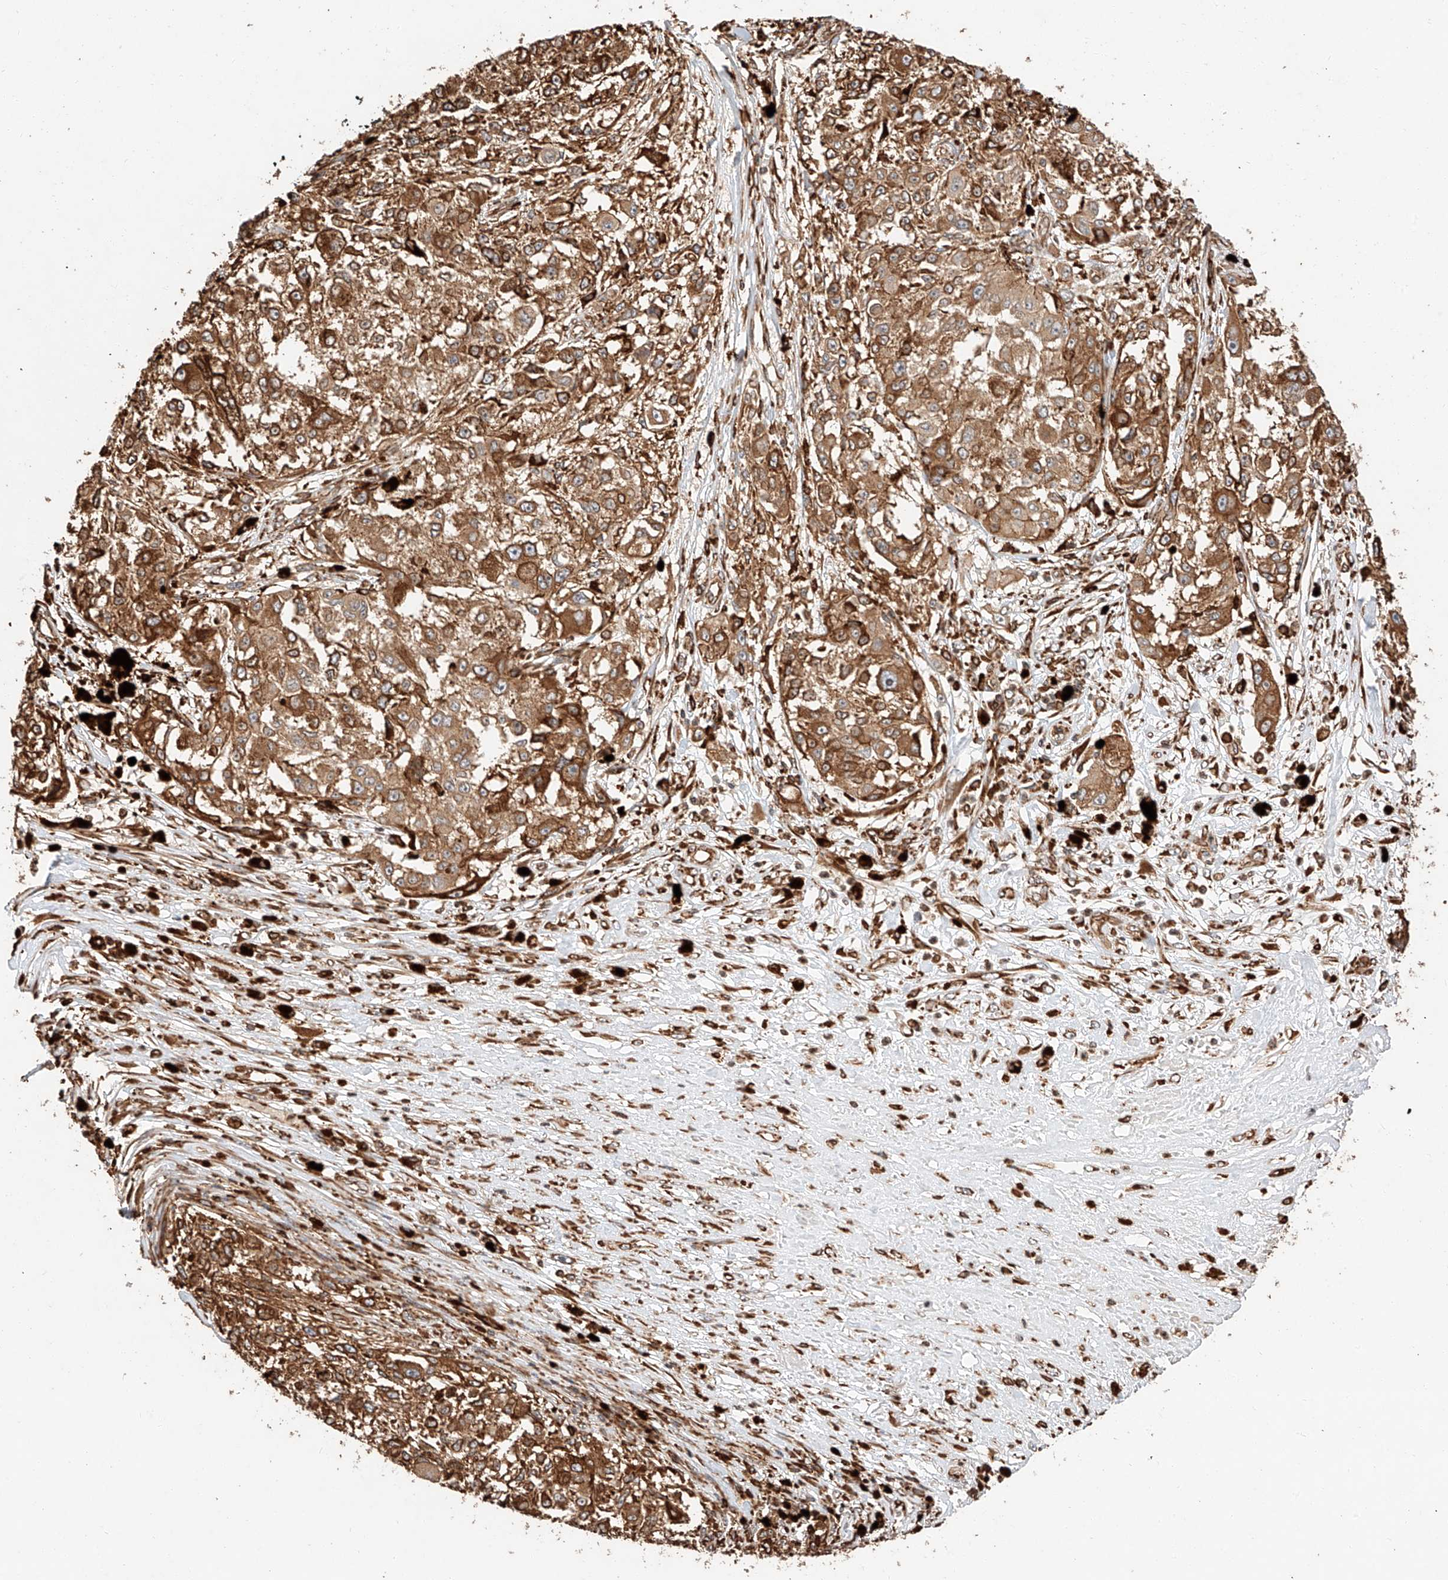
{"staining": {"intensity": "moderate", "quantity": ">75%", "location": "cytoplasmic/membranous"}, "tissue": "melanoma", "cell_type": "Tumor cells", "image_type": "cancer", "snomed": [{"axis": "morphology", "description": "Necrosis, NOS"}, {"axis": "morphology", "description": "Malignant melanoma, NOS"}, {"axis": "topography", "description": "Skin"}], "caption": "A medium amount of moderate cytoplasmic/membranous positivity is identified in about >75% of tumor cells in malignant melanoma tissue. (Brightfield microscopy of DAB IHC at high magnification).", "gene": "ZNF84", "patient": {"sex": "female", "age": 87}}